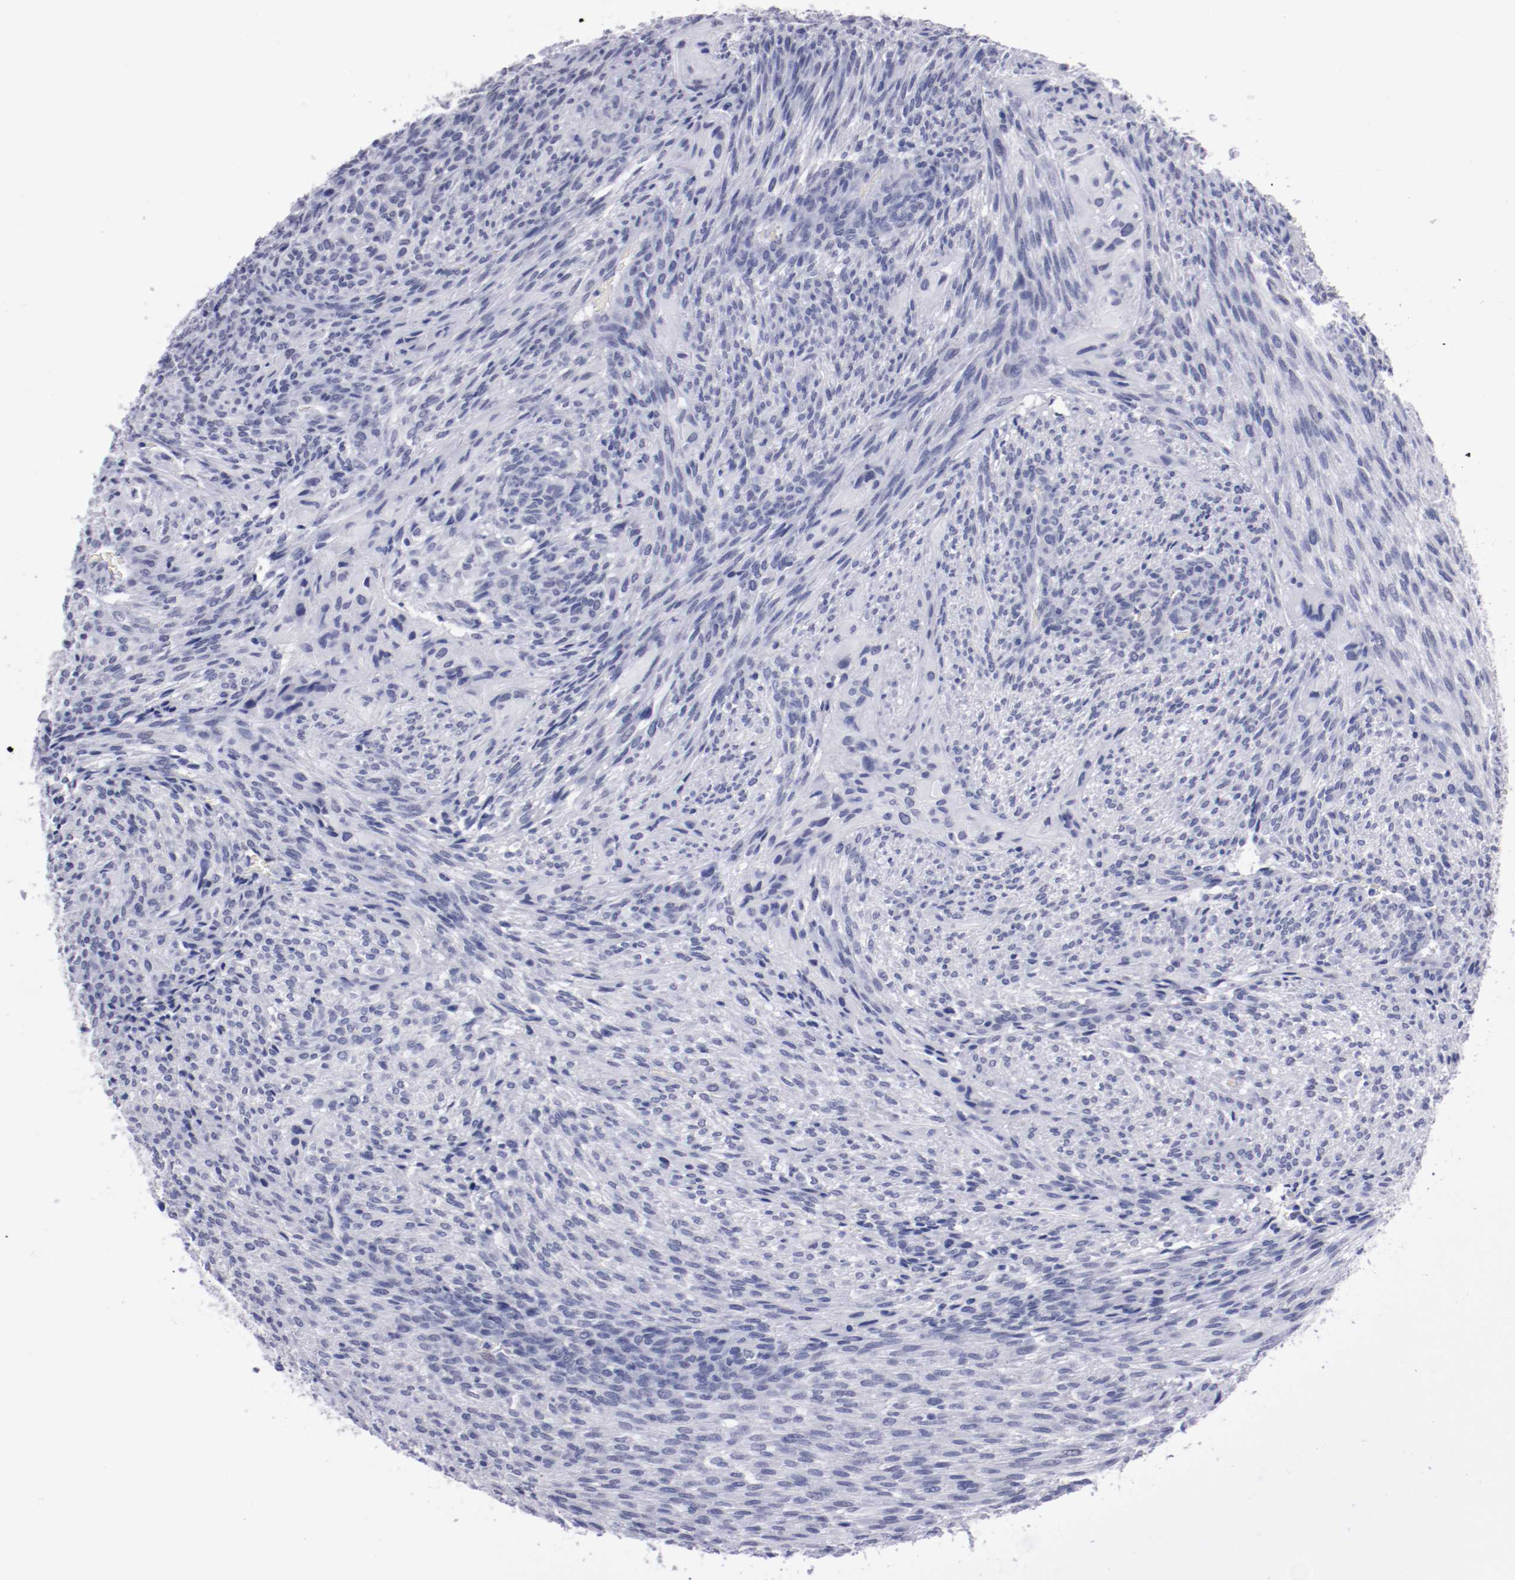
{"staining": {"intensity": "negative", "quantity": "none", "location": "none"}, "tissue": "glioma", "cell_type": "Tumor cells", "image_type": "cancer", "snomed": [{"axis": "morphology", "description": "Glioma, malignant, High grade"}, {"axis": "topography", "description": "Cerebral cortex"}], "caption": "An image of human malignant high-grade glioma is negative for staining in tumor cells.", "gene": "HNF1B", "patient": {"sex": "female", "age": 55}}